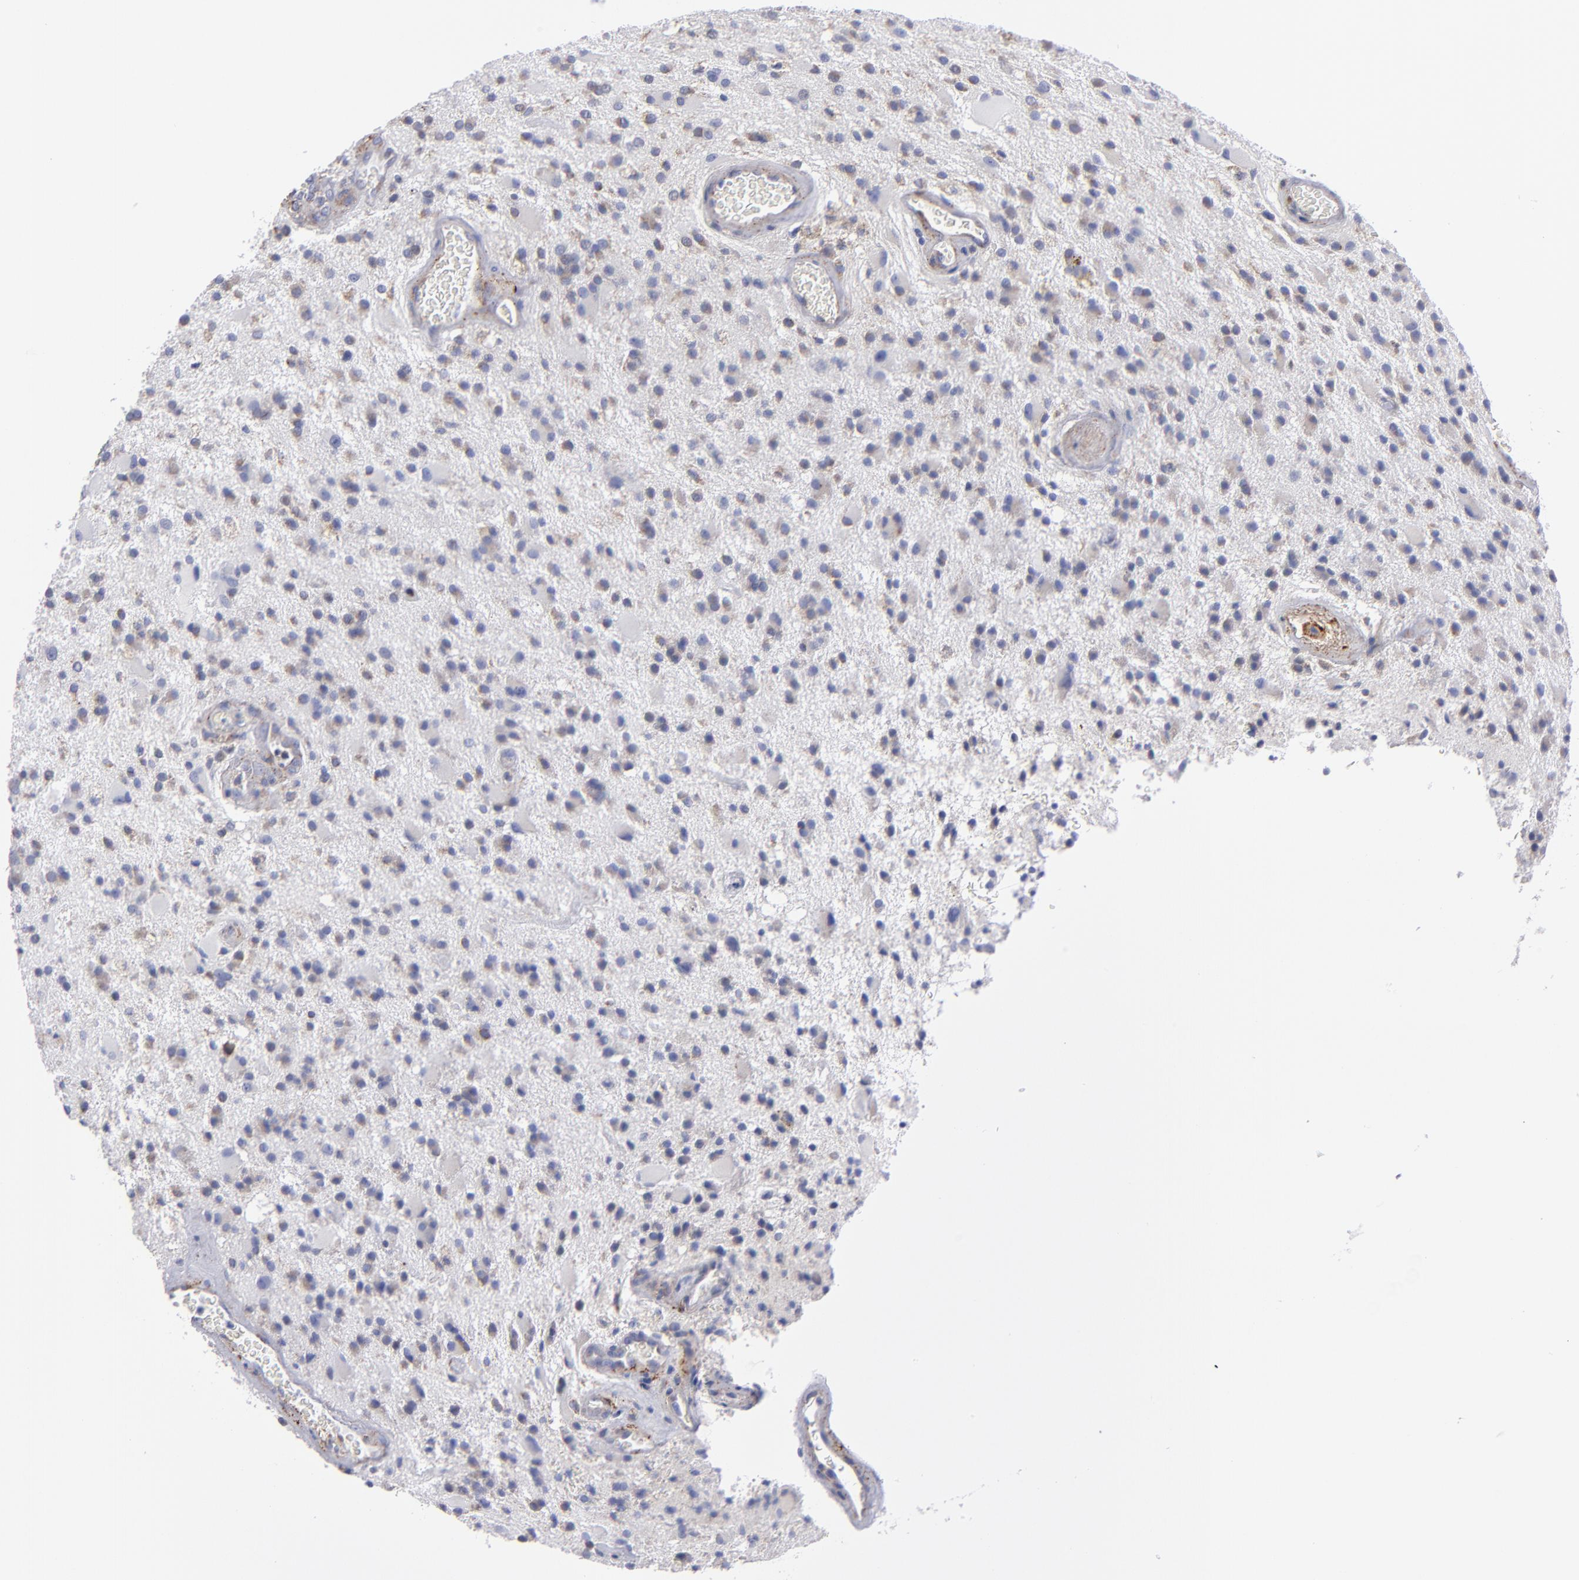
{"staining": {"intensity": "weak", "quantity": "<25%", "location": "cytoplasmic/membranous"}, "tissue": "glioma", "cell_type": "Tumor cells", "image_type": "cancer", "snomed": [{"axis": "morphology", "description": "Glioma, malignant, Low grade"}, {"axis": "topography", "description": "Brain"}], "caption": "Immunohistochemical staining of glioma exhibits no significant positivity in tumor cells.", "gene": "MFGE8", "patient": {"sex": "male", "age": 58}}